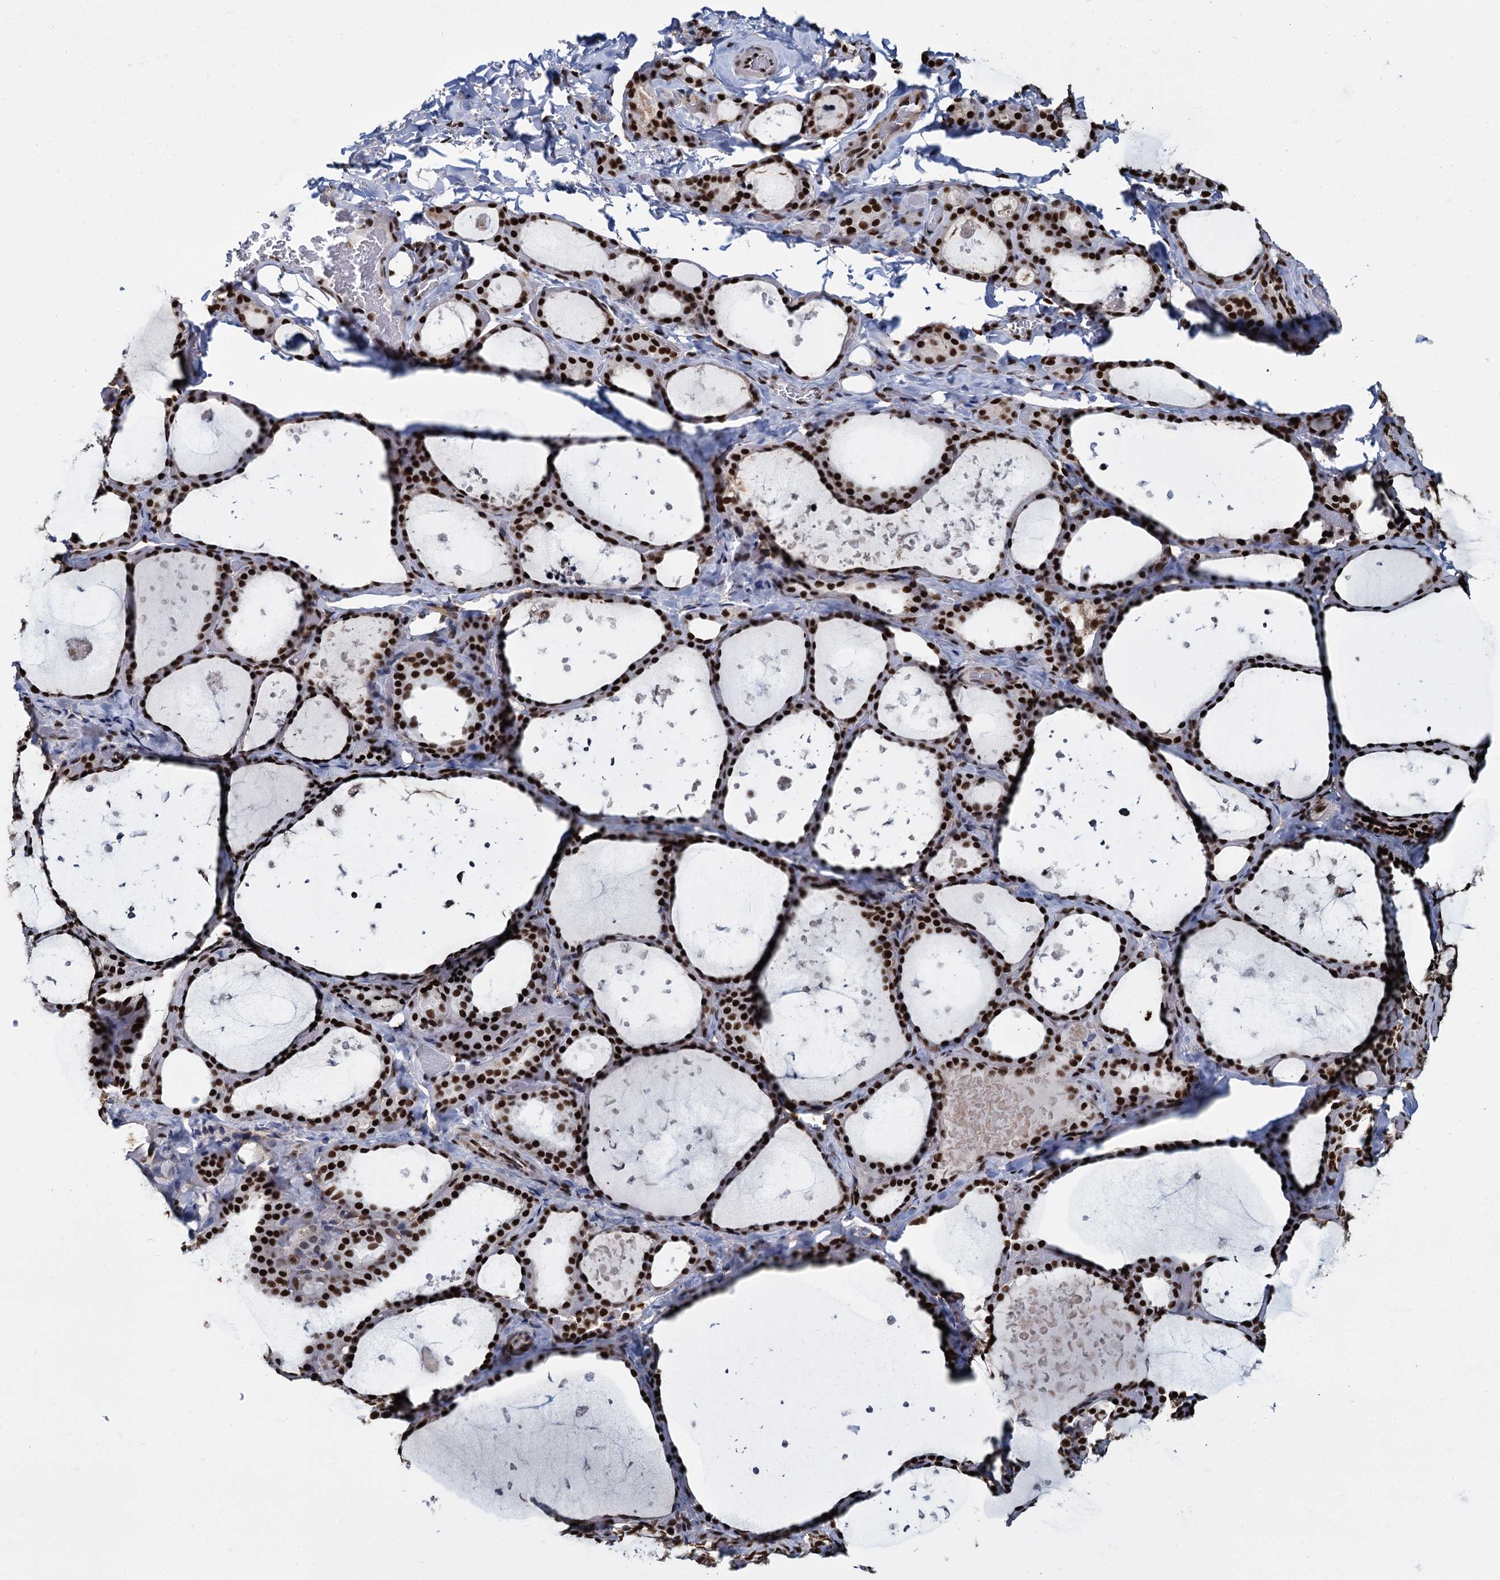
{"staining": {"intensity": "strong", "quantity": ">75%", "location": "cytoplasmic/membranous,nuclear"}, "tissue": "thyroid gland", "cell_type": "Glandular cells", "image_type": "normal", "snomed": [{"axis": "morphology", "description": "Normal tissue, NOS"}, {"axis": "topography", "description": "Thyroid gland"}], "caption": "High-magnification brightfield microscopy of benign thyroid gland stained with DAB (3,3'-diaminobenzidine) (brown) and counterstained with hematoxylin (blue). glandular cells exhibit strong cytoplasmic/membranous,nuclear positivity is appreciated in approximately>75% of cells.", "gene": "DCPS", "patient": {"sex": "female", "age": 44}}